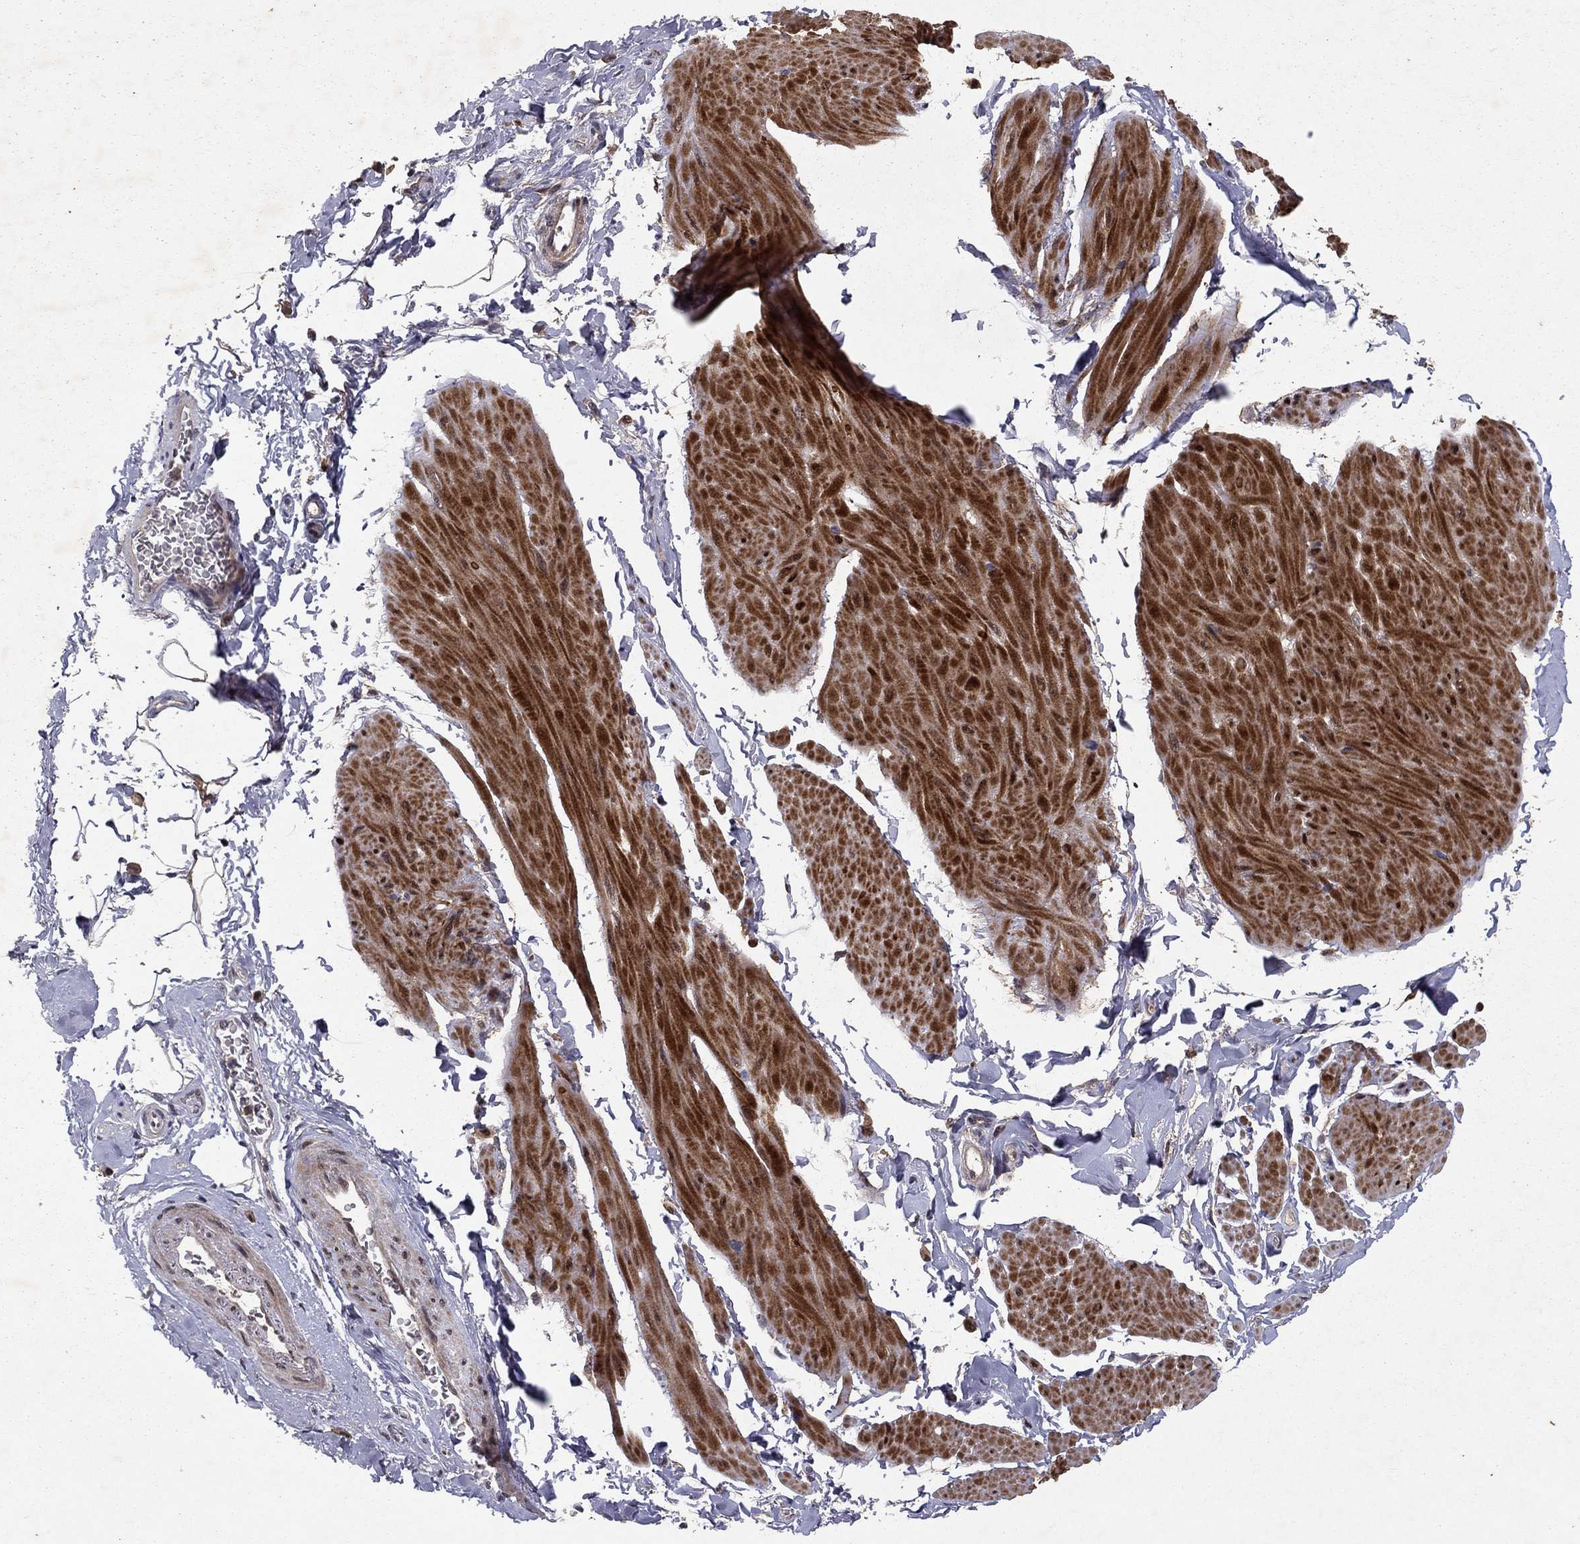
{"staining": {"intensity": "strong", "quantity": "25%-75%", "location": "cytoplasmic/membranous,nuclear"}, "tissue": "smooth muscle", "cell_type": "Smooth muscle cells", "image_type": "normal", "snomed": [{"axis": "morphology", "description": "Normal tissue, NOS"}, {"axis": "topography", "description": "Adipose tissue"}, {"axis": "topography", "description": "Smooth muscle"}, {"axis": "topography", "description": "Peripheral nerve tissue"}], "caption": "The micrograph demonstrates immunohistochemical staining of unremarkable smooth muscle. There is strong cytoplasmic/membranous,nuclear staining is seen in approximately 25%-75% of smooth muscle cells. Using DAB (brown) and hematoxylin (blue) stains, captured at high magnification using brightfield microscopy.", "gene": "CRTC1", "patient": {"sex": "male", "age": 83}}